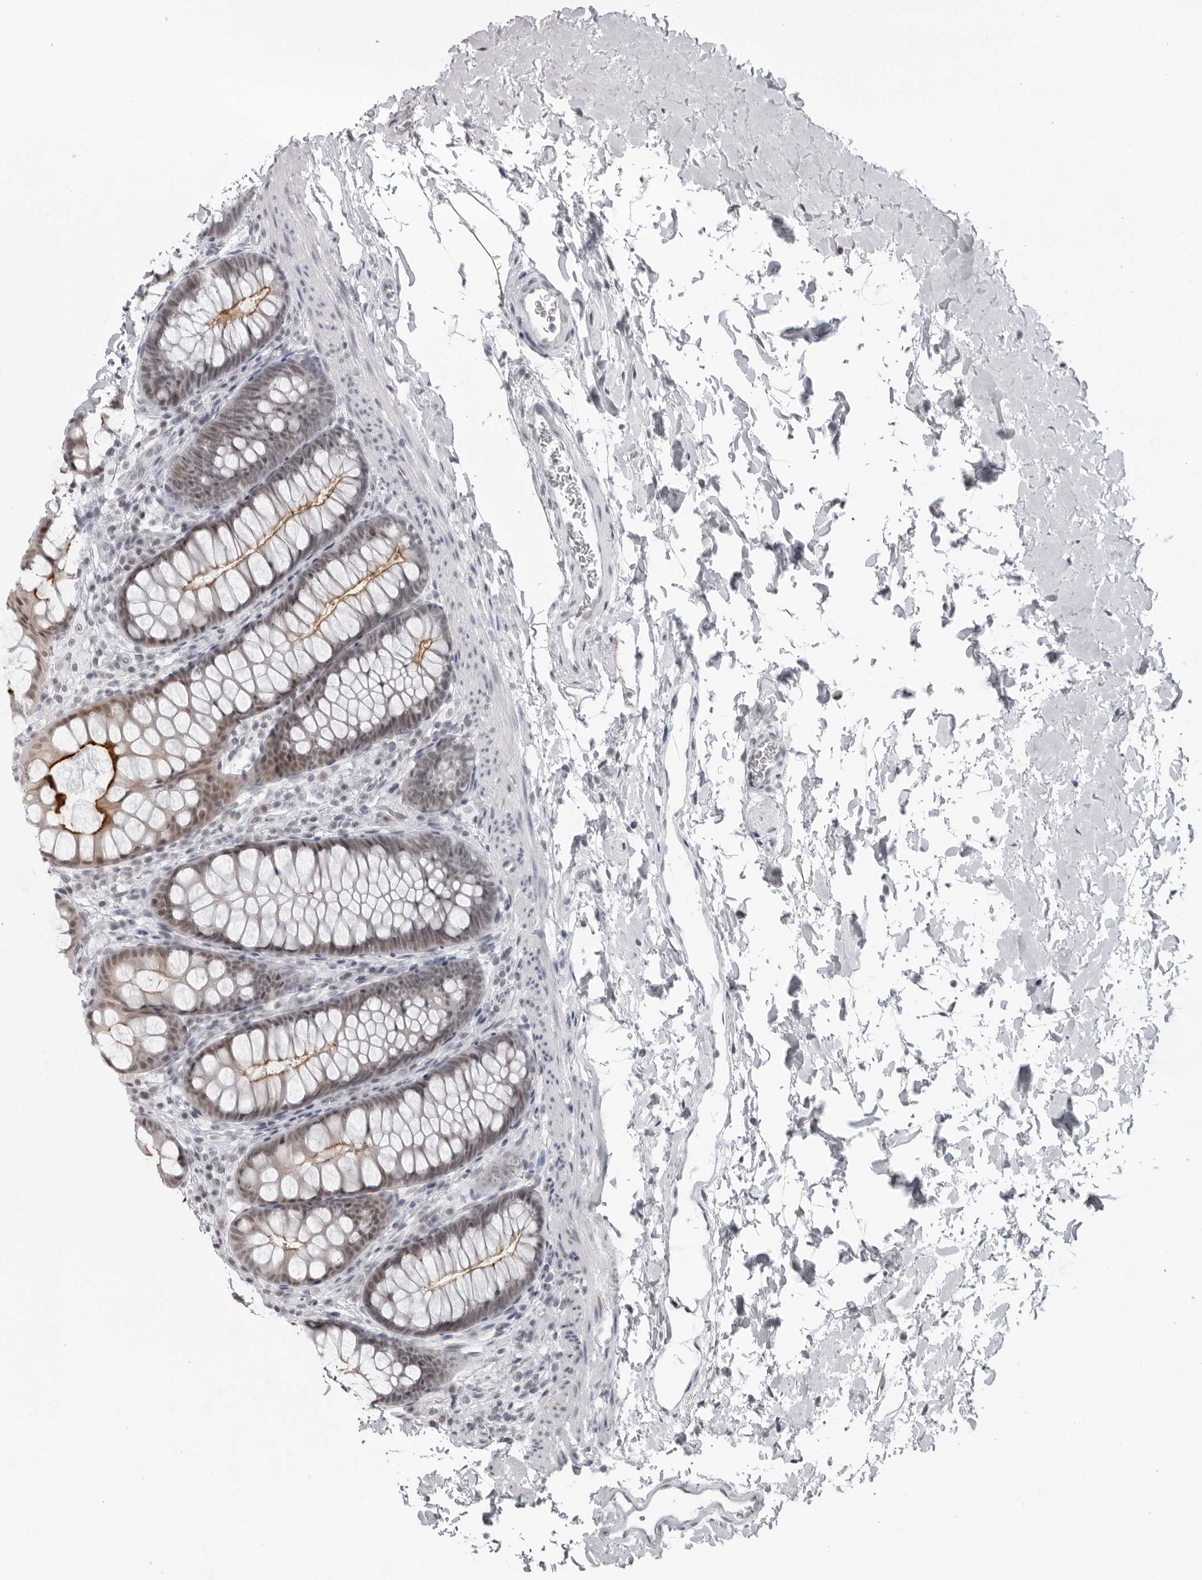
{"staining": {"intensity": "negative", "quantity": "none", "location": "none"}, "tissue": "colon", "cell_type": "Endothelial cells", "image_type": "normal", "snomed": [{"axis": "morphology", "description": "Normal tissue, NOS"}, {"axis": "topography", "description": "Colon"}], "caption": "Endothelial cells are negative for brown protein staining in unremarkable colon. (DAB (3,3'-diaminobenzidine) immunohistochemistry with hematoxylin counter stain).", "gene": "ESPN", "patient": {"sex": "female", "age": 62}}